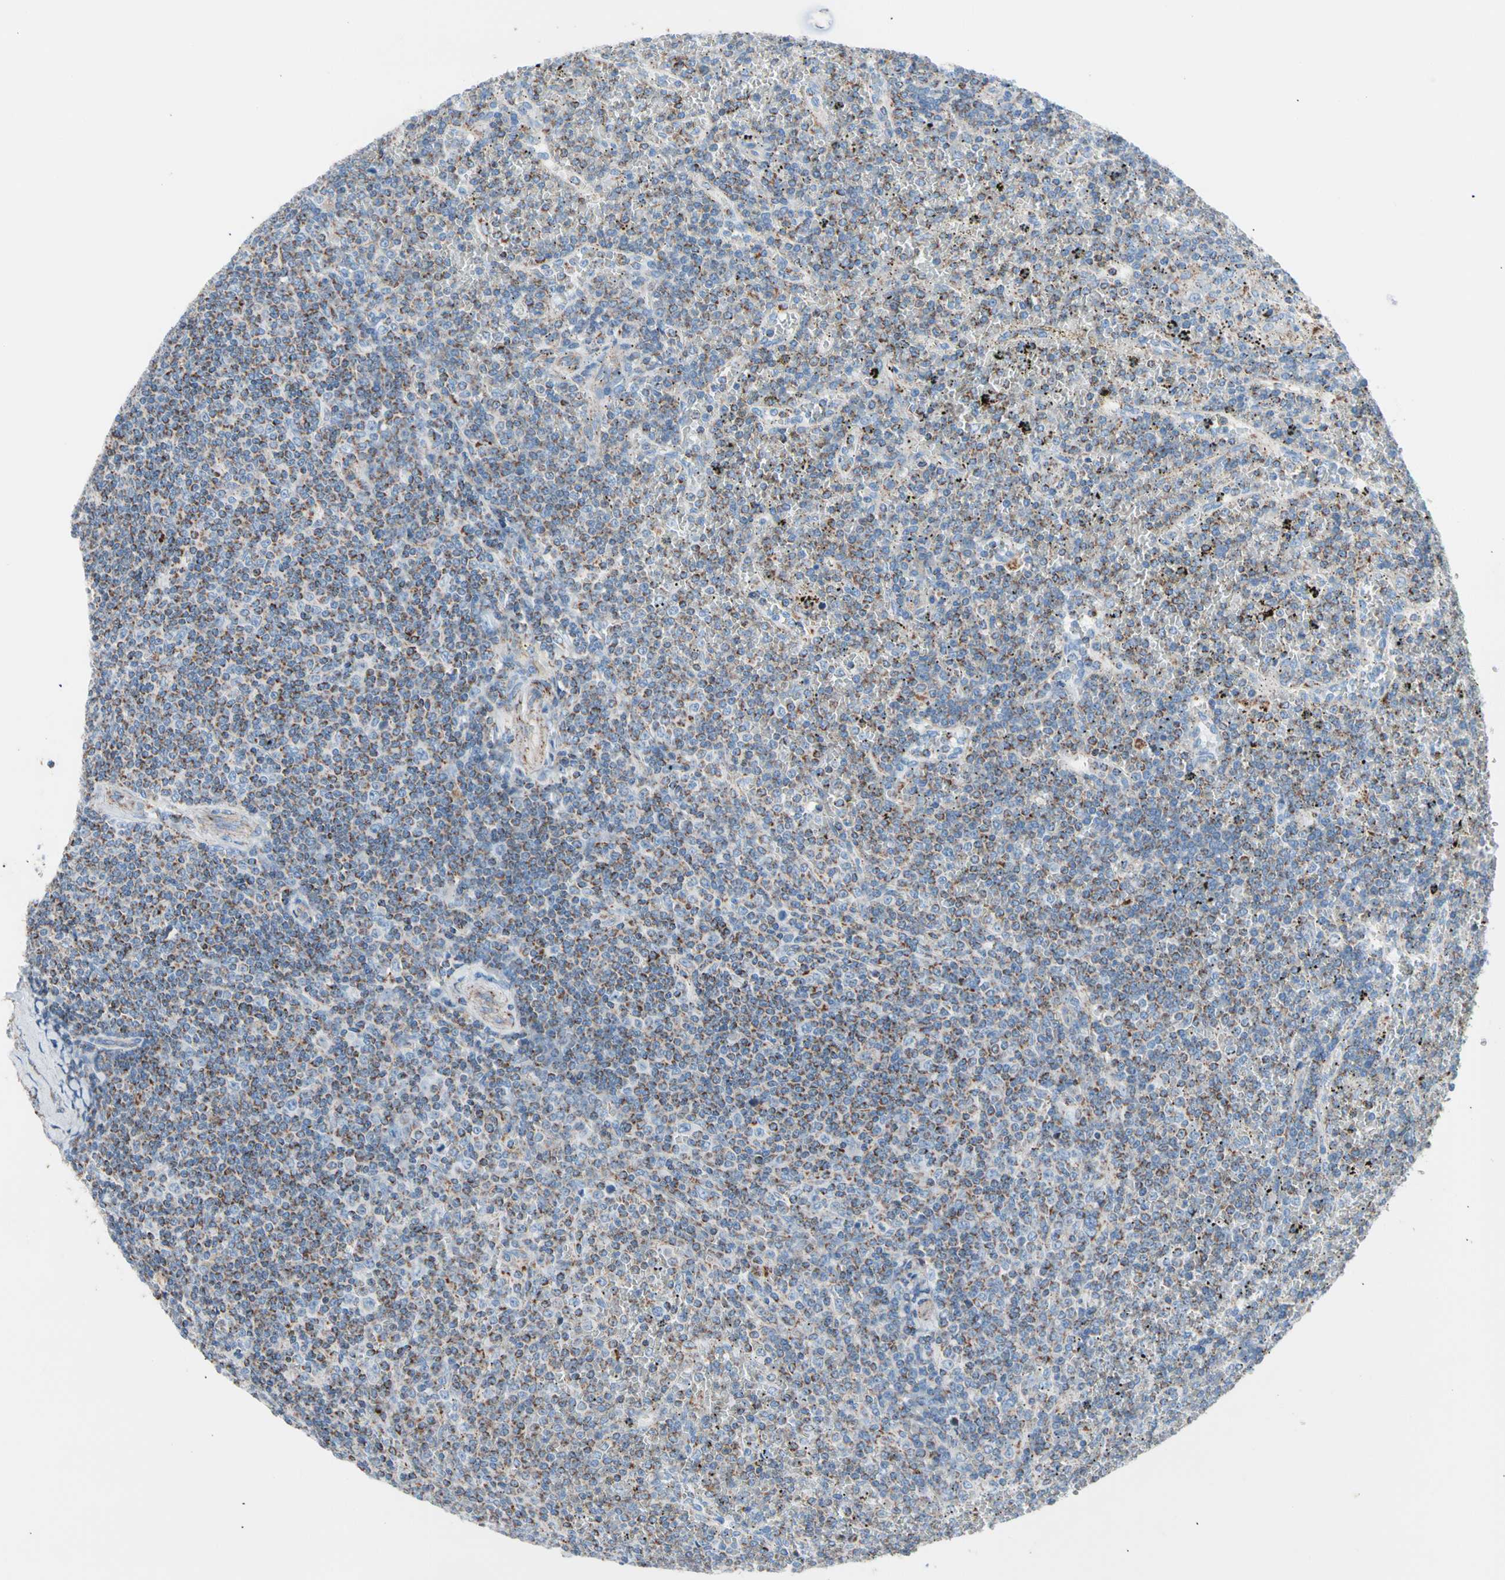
{"staining": {"intensity": "strong", "quantity": "25%-75%", "location": "cytoplasmic/membranous"}, "tissue": "lymphoma", "cell_type": "Tumor cells", "image_type": "cancer", "snomed": [{"axis": "morphology", "description": "Malignant lymphoma, non-Hodgkin's type, Low grade"}, {"axis": "topography", "description": "Spleen"}], "caption": "High-power microscopy captured an IHC image of lymphoma, revealing strong cytoplasmic/membranous positivity in about 25%-75% of tumor cells. (Stains: DAB (3,3'-diaminobenzidine) in brown, nuclei in blue, Microscopy: brightfield microscopy at high magnification).", "gene": "HK1", "patient": {"sex": "female", "age": 19}}